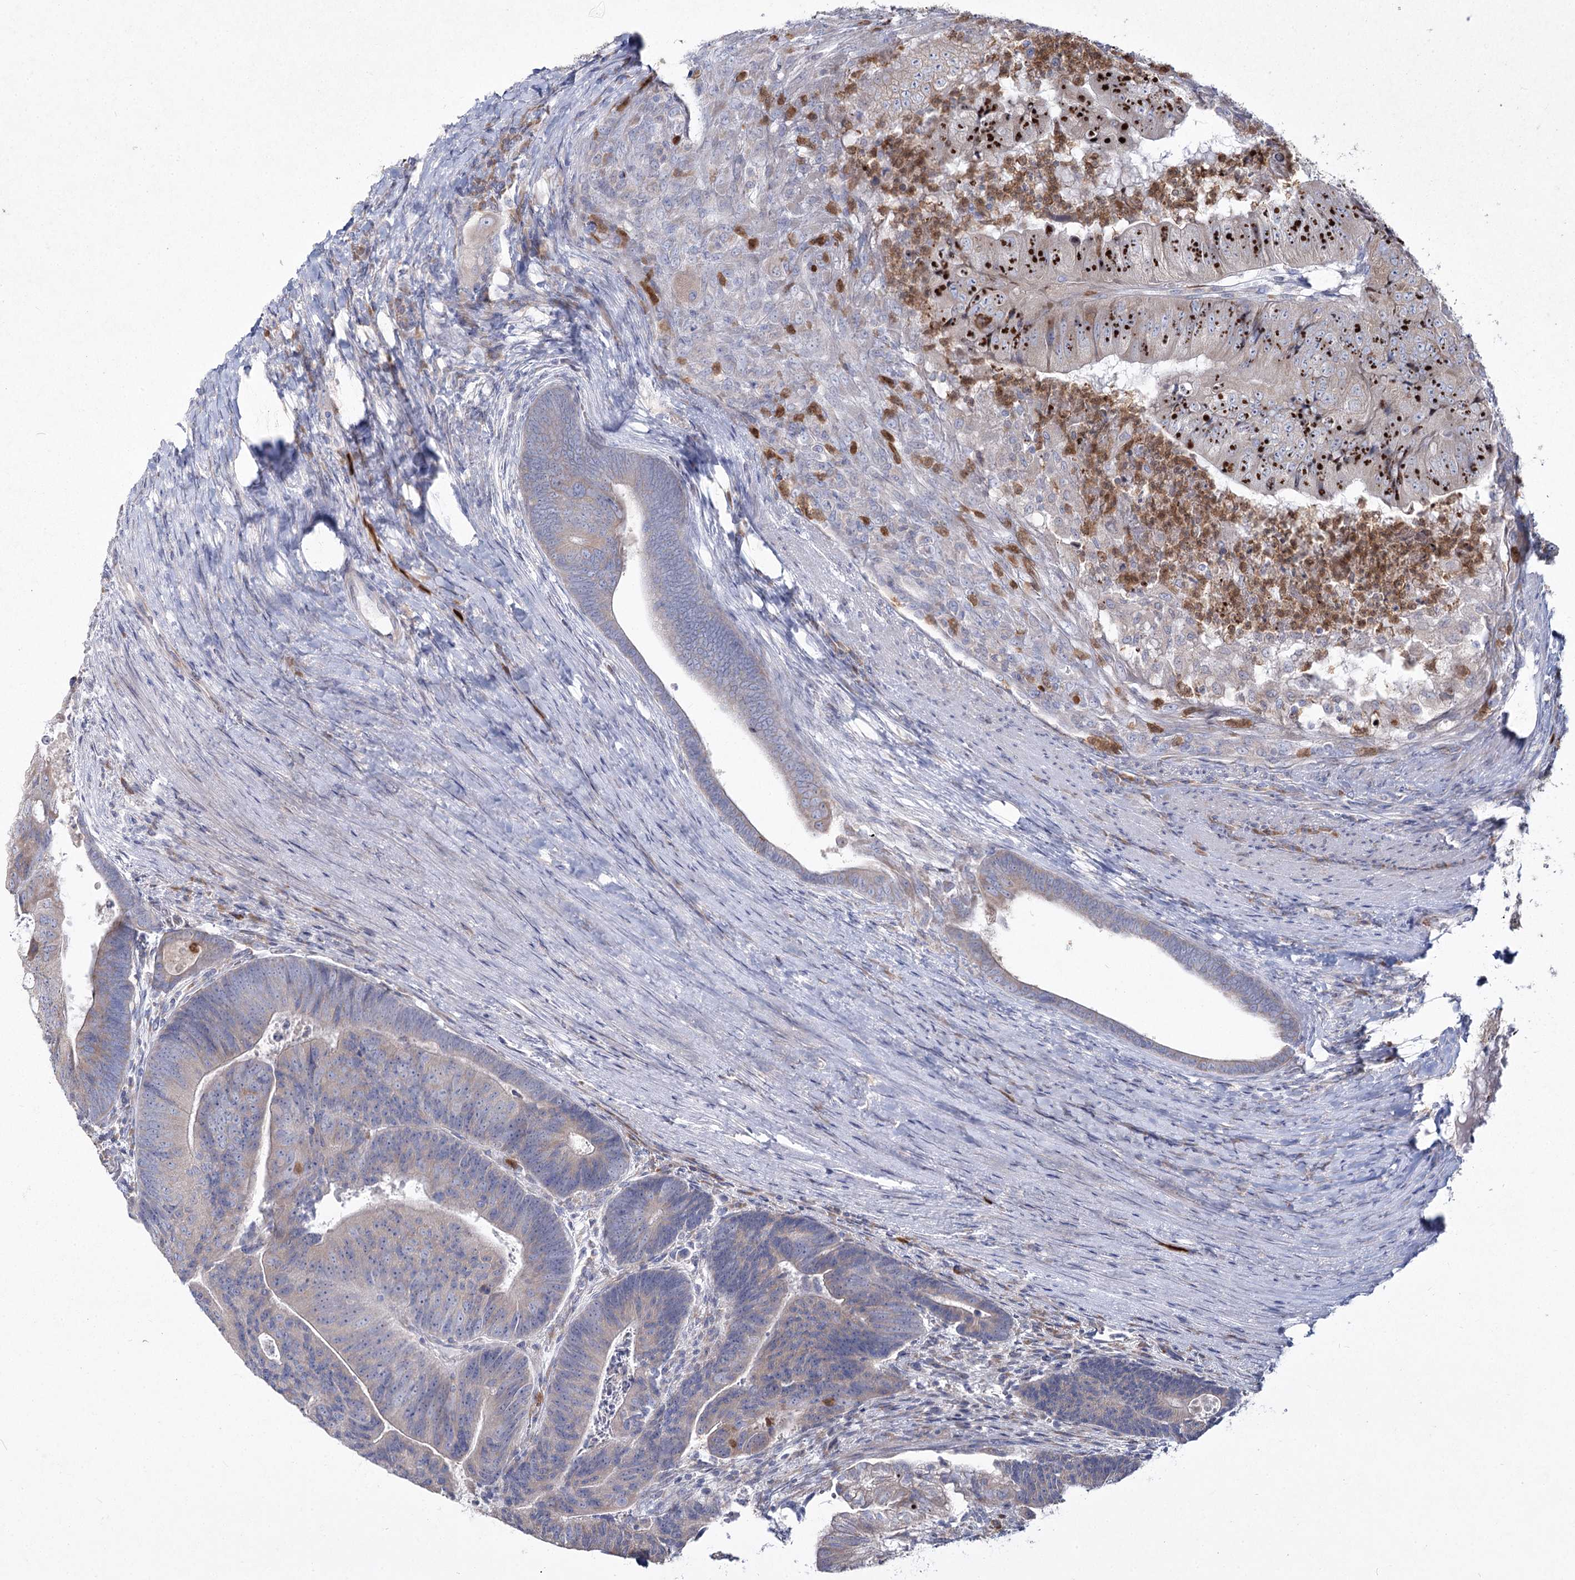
{"staining": {"intensity": "weak", "quantity": "<25%", "location": "cytoplasmic/membranous"}, "tissue": "colorectal cancer", "cell_type": "Tumor cells", "image_type": "cancer", "snomed": [{"axis": "morphology", "description": "Adenocarcinoma, NOS"}, {"axis": "topography", "description": "Colon"}], "caption": "Tumor cells are negative for brown protein staining in colorectal cancer (adenocarcinoma).", "gene": "NIPAL4", "patient": {"sex": "female", "age": 67}}